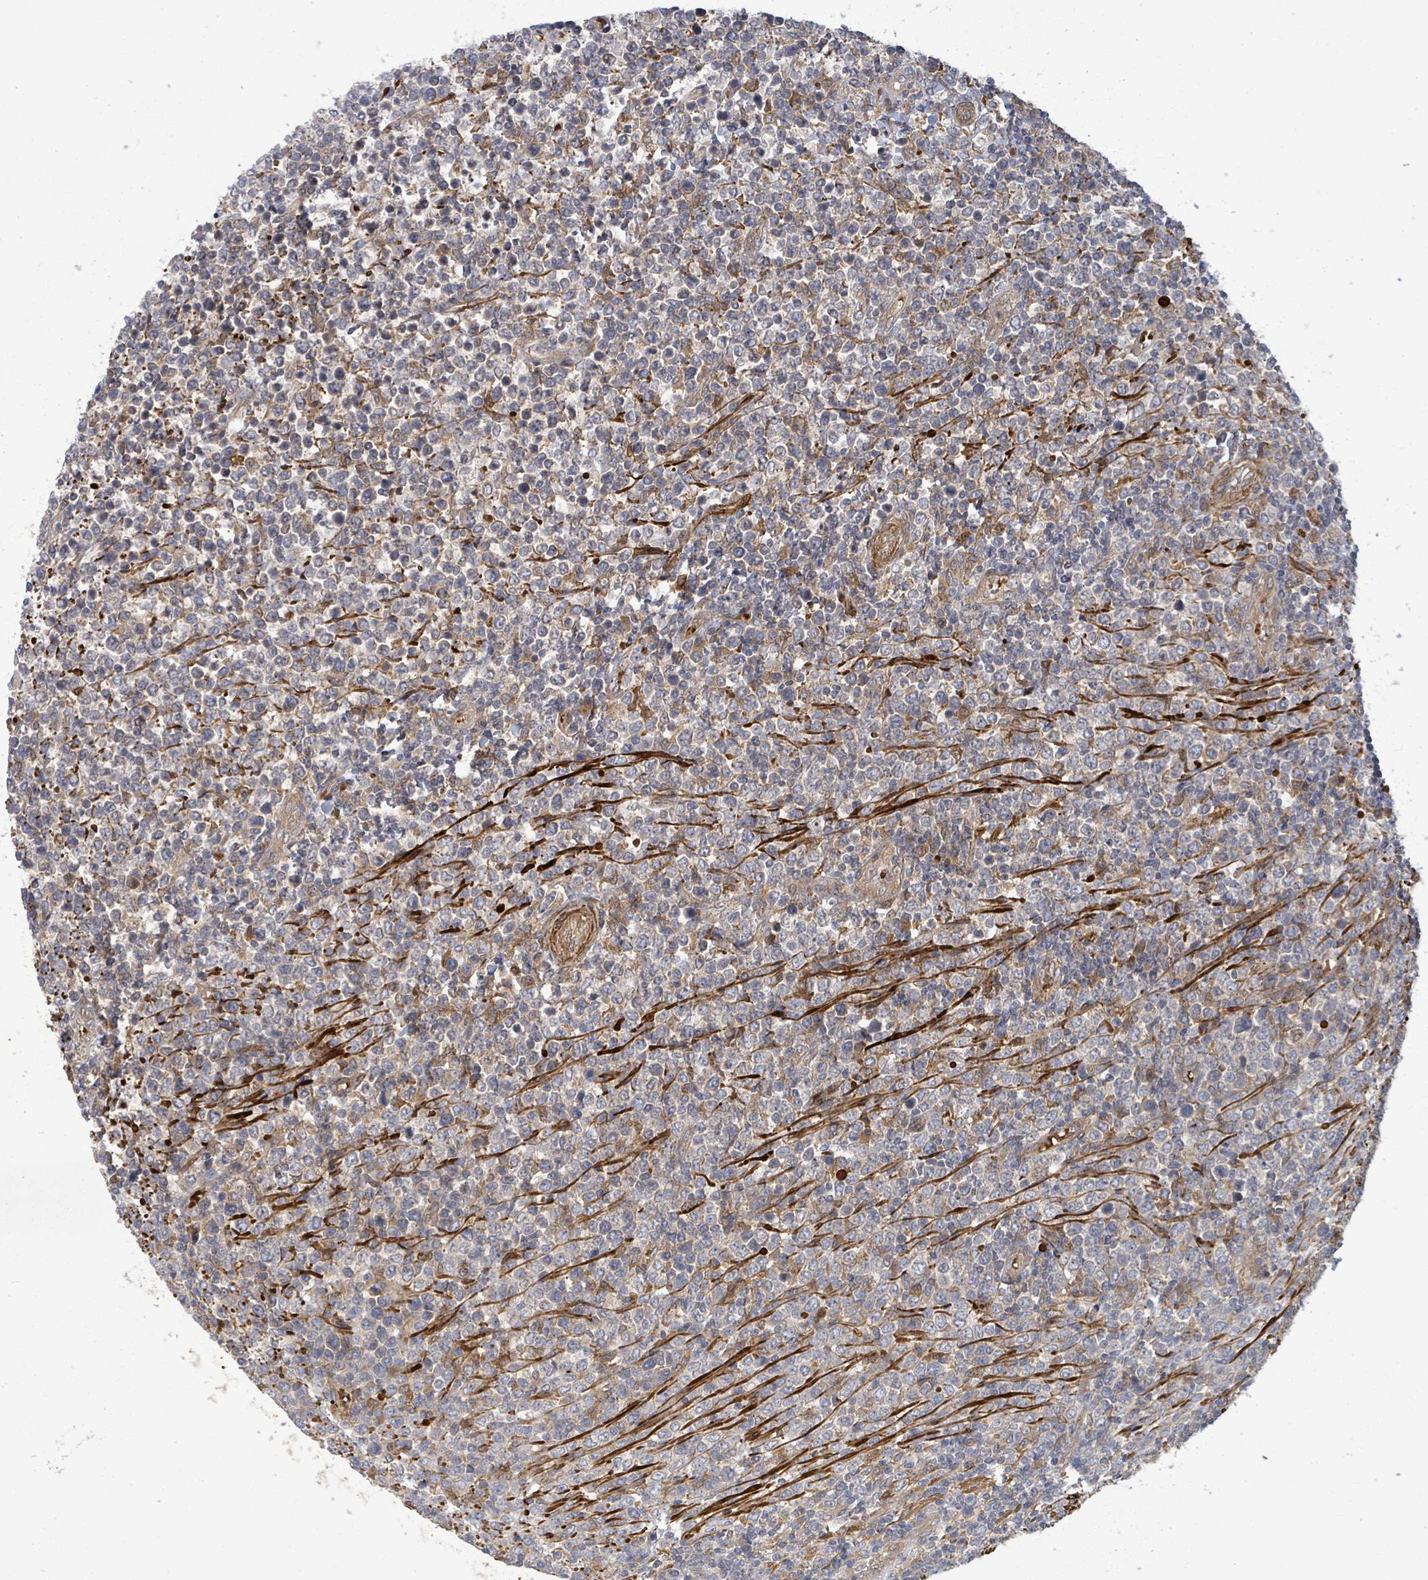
{"staining": {"intensity": "weak", "quantity": "<25%", "location": "cytoplasmic/membranous"}, "tissue": "lymphoma", "cell_type": "Tumor cells", "image_type": "cancer", "snomed": [{"axis": "morphology", "description": "Malignant lymphoma, non-Hodgkin's type, High grade"}, {"axis": "topography", "description": "Soft tissue"}], "caption": "Lymphoma stained for a protein using immunohistochemistry demonstrates no staining tumor cells.", "gene": "MAP3K6", "patient": {"sex": "female", "age": 56}}